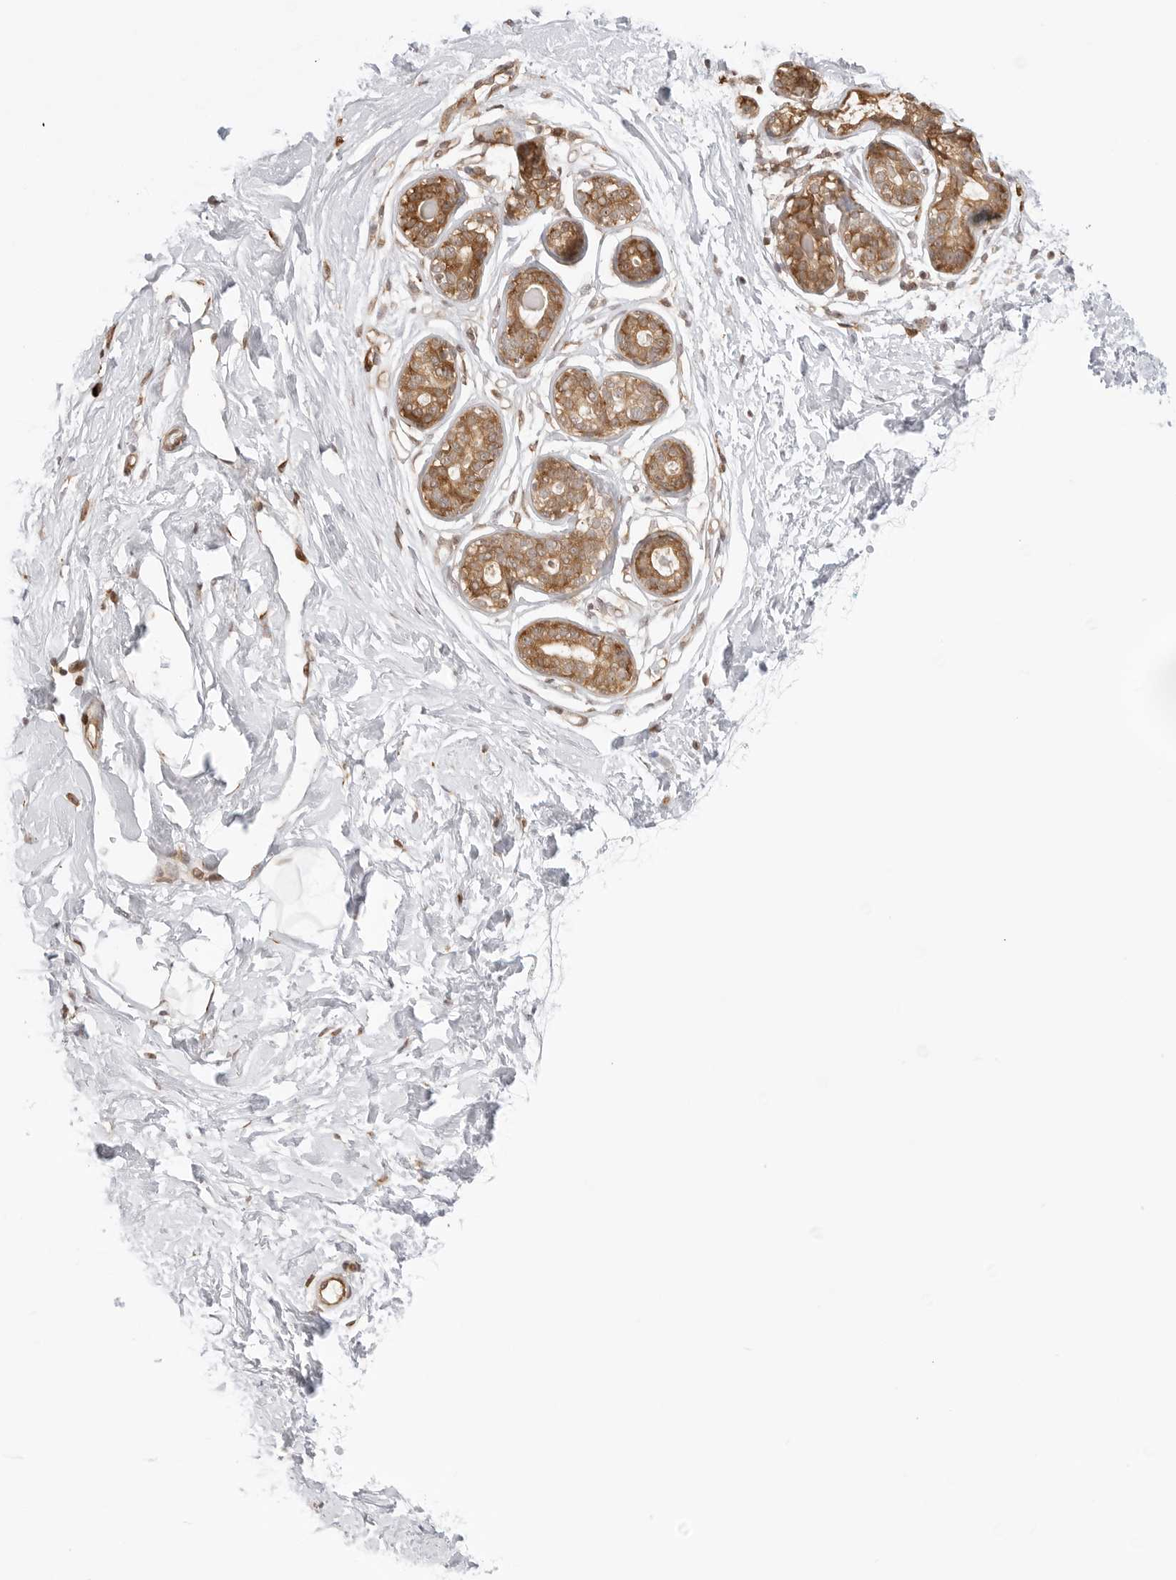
{"staining": {"intensity": "moderate", "quantity": ">75%", "location": "nuclear"}, "tissue": "breast", "cell_type": "Adipocytes", "image_type": "normal", "snomed": [{"axis": "morphology", "description": "Normal tissue, NOS"}, {"axis": "topography", "description": "Breast"}], "caption": "Immunohistochemistry (IHC) micrograph of unremarkable breast: breast stained using IHC shows medium levels of moderate protein expression localized specifically in the nuclear of adipocytes, appearing as a nuclear brown color.", "gene": "FKBP14", "patient": {"sex": "female", "age": 23}}